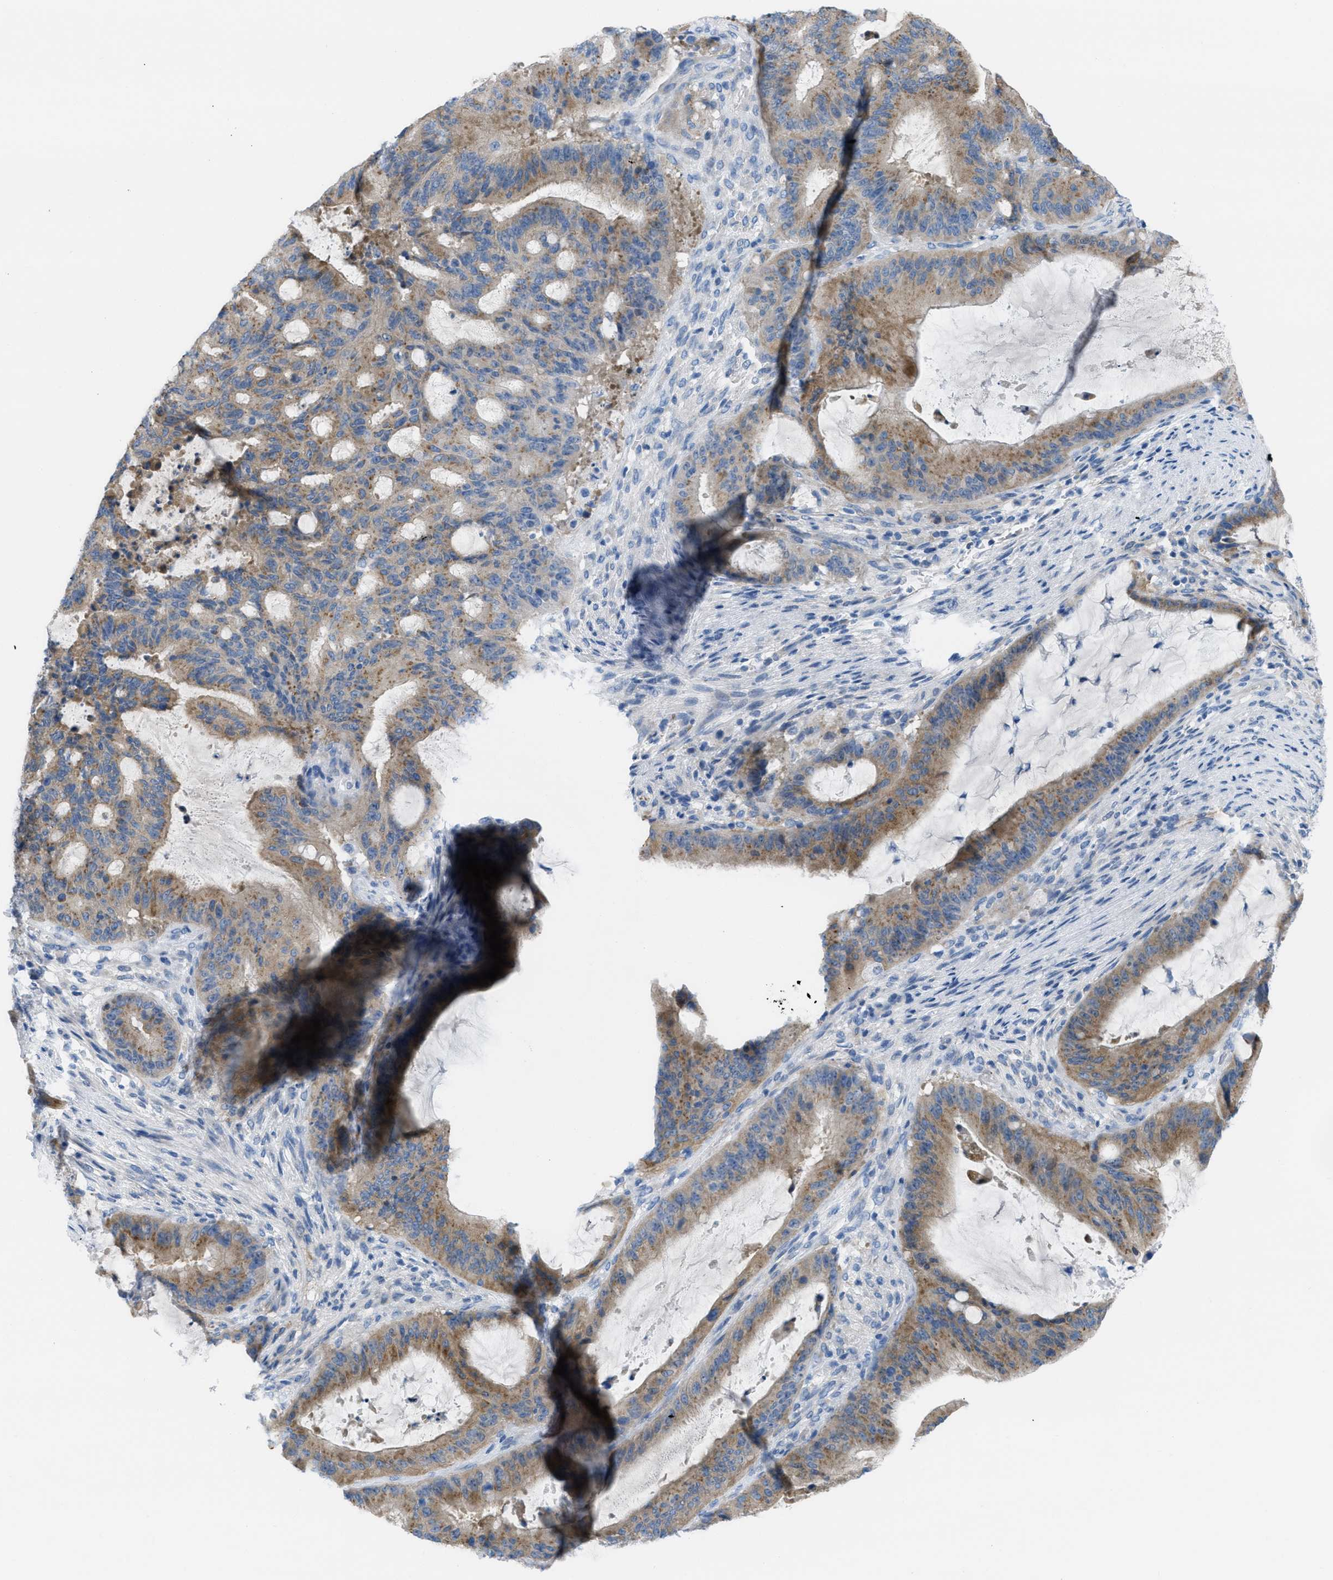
{"staining": {"intensity": "moderate", "quantity": ">75%", "location": "cytoplasmic/membranous"}, "tissue": "liver cancer", "cell_type": "Tumor cells", "image_type": "cancer", "snomed": [{"axis": "morphology", "description": "Normal tissue, NOS"}, {"axis": "morphology", "description": "Cholangiocarcinoma"}, {"axis": "topography", "description": "Liver"}, {"axis": "topography", "description": "Peripheral nerve tissue"}], "caption": "This histopathology image demonstrates liver cancer stained with immunohistochemistry to label a protein in brown. The cytoplasmic/membranous of tumor cells show moderate positivity for the protein. Nuclei are counter-stained blue.", "gene": "ASGR1", "patient": {"sex": "female", "age": 73}}